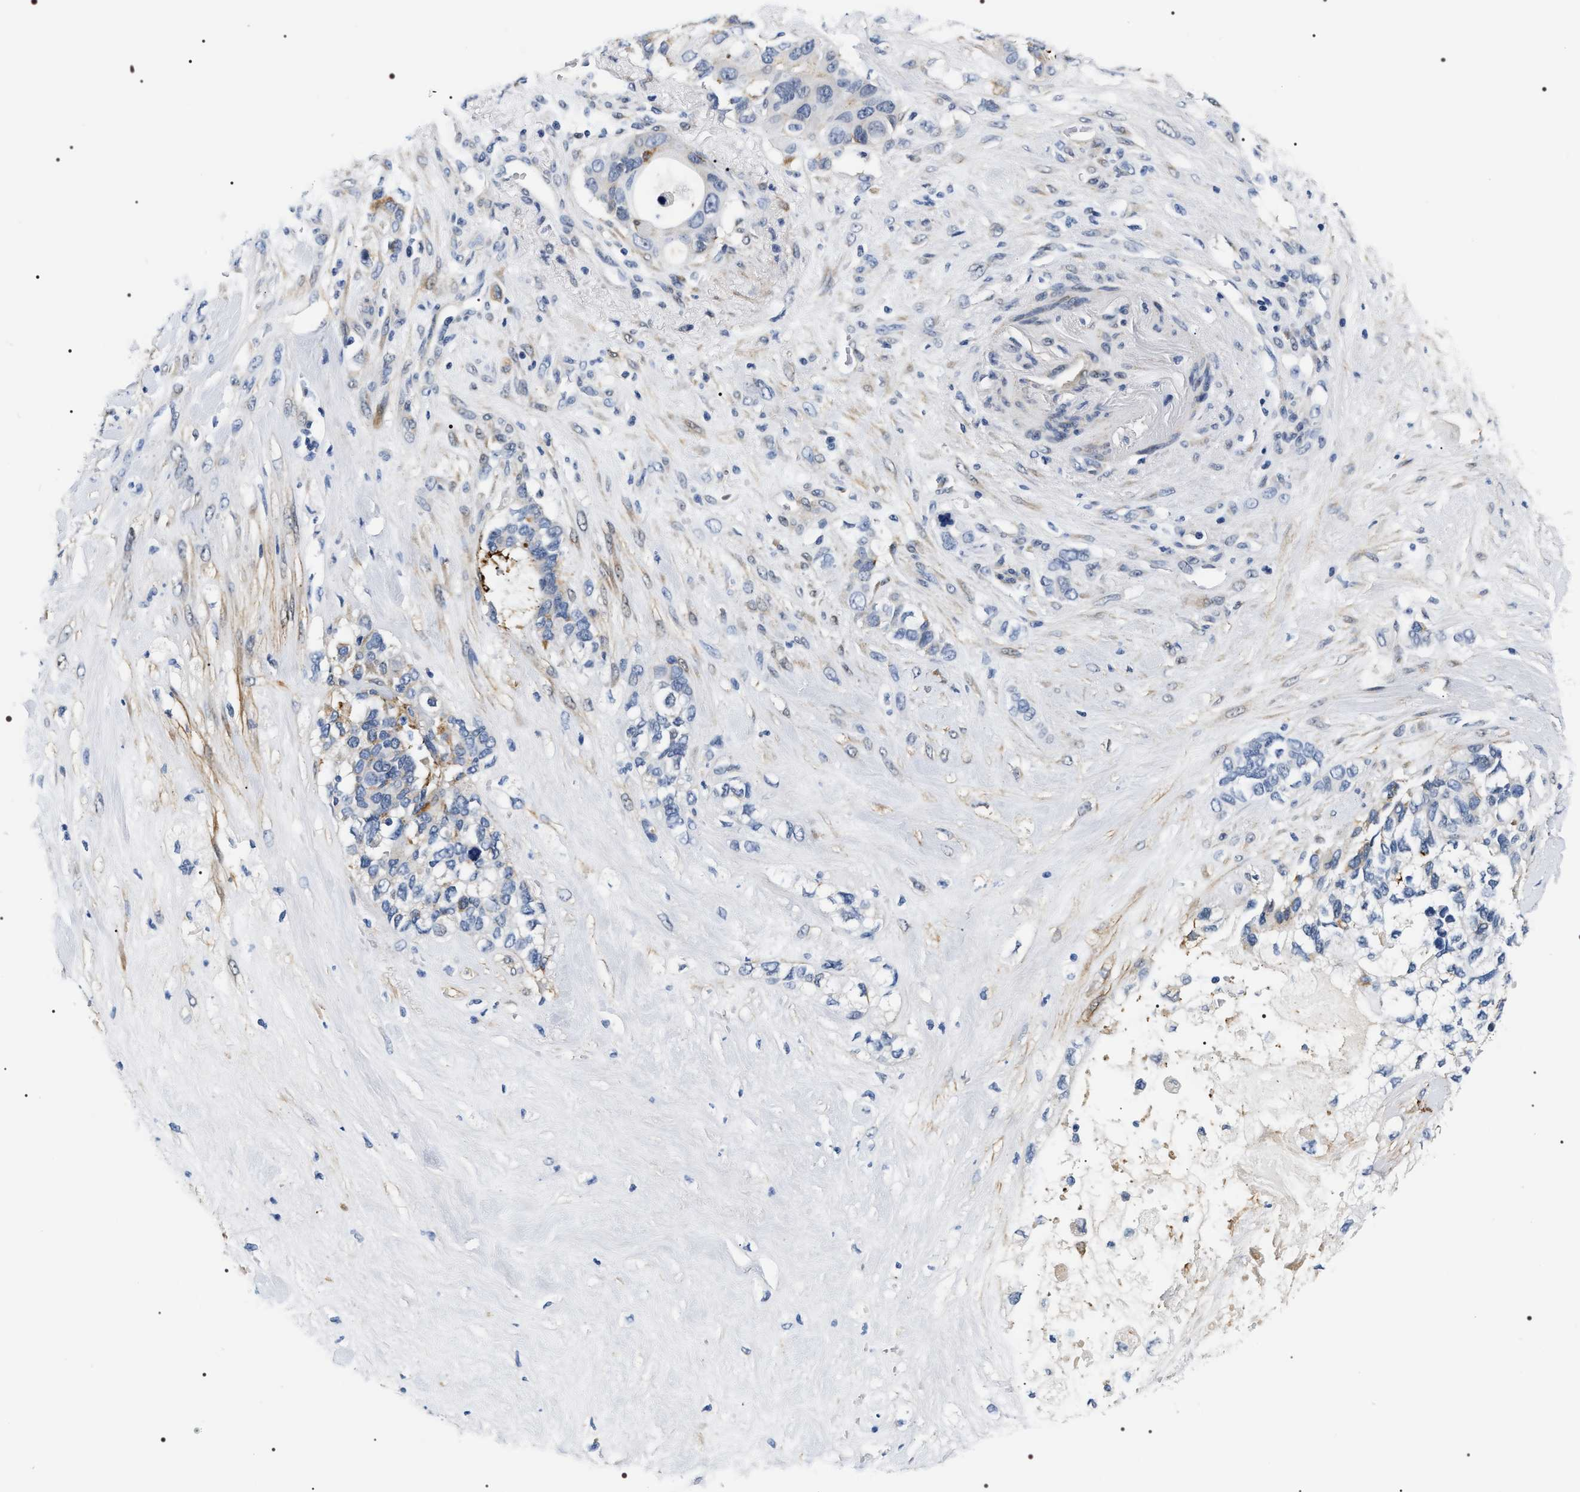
{"staining": {"intensity": "moderate", "quantity": "<25%", "location": "cytoplasmic/membranous"}, "tissue": "pancreatic cancer", "cell_type": "Tumor cells", "image_type": "cancer", "snomed": [{"axis": "morphology", "description": "Adenocarcinoma, NOS"}, {"axis": "topography", "description": "Pancreas"}], "caption": "Pancreatic cancer stained with a protein marker shows moderate staining in tumor cells.", "gene": "BAG2", "patient": {"sex": "female", "age": 56}}